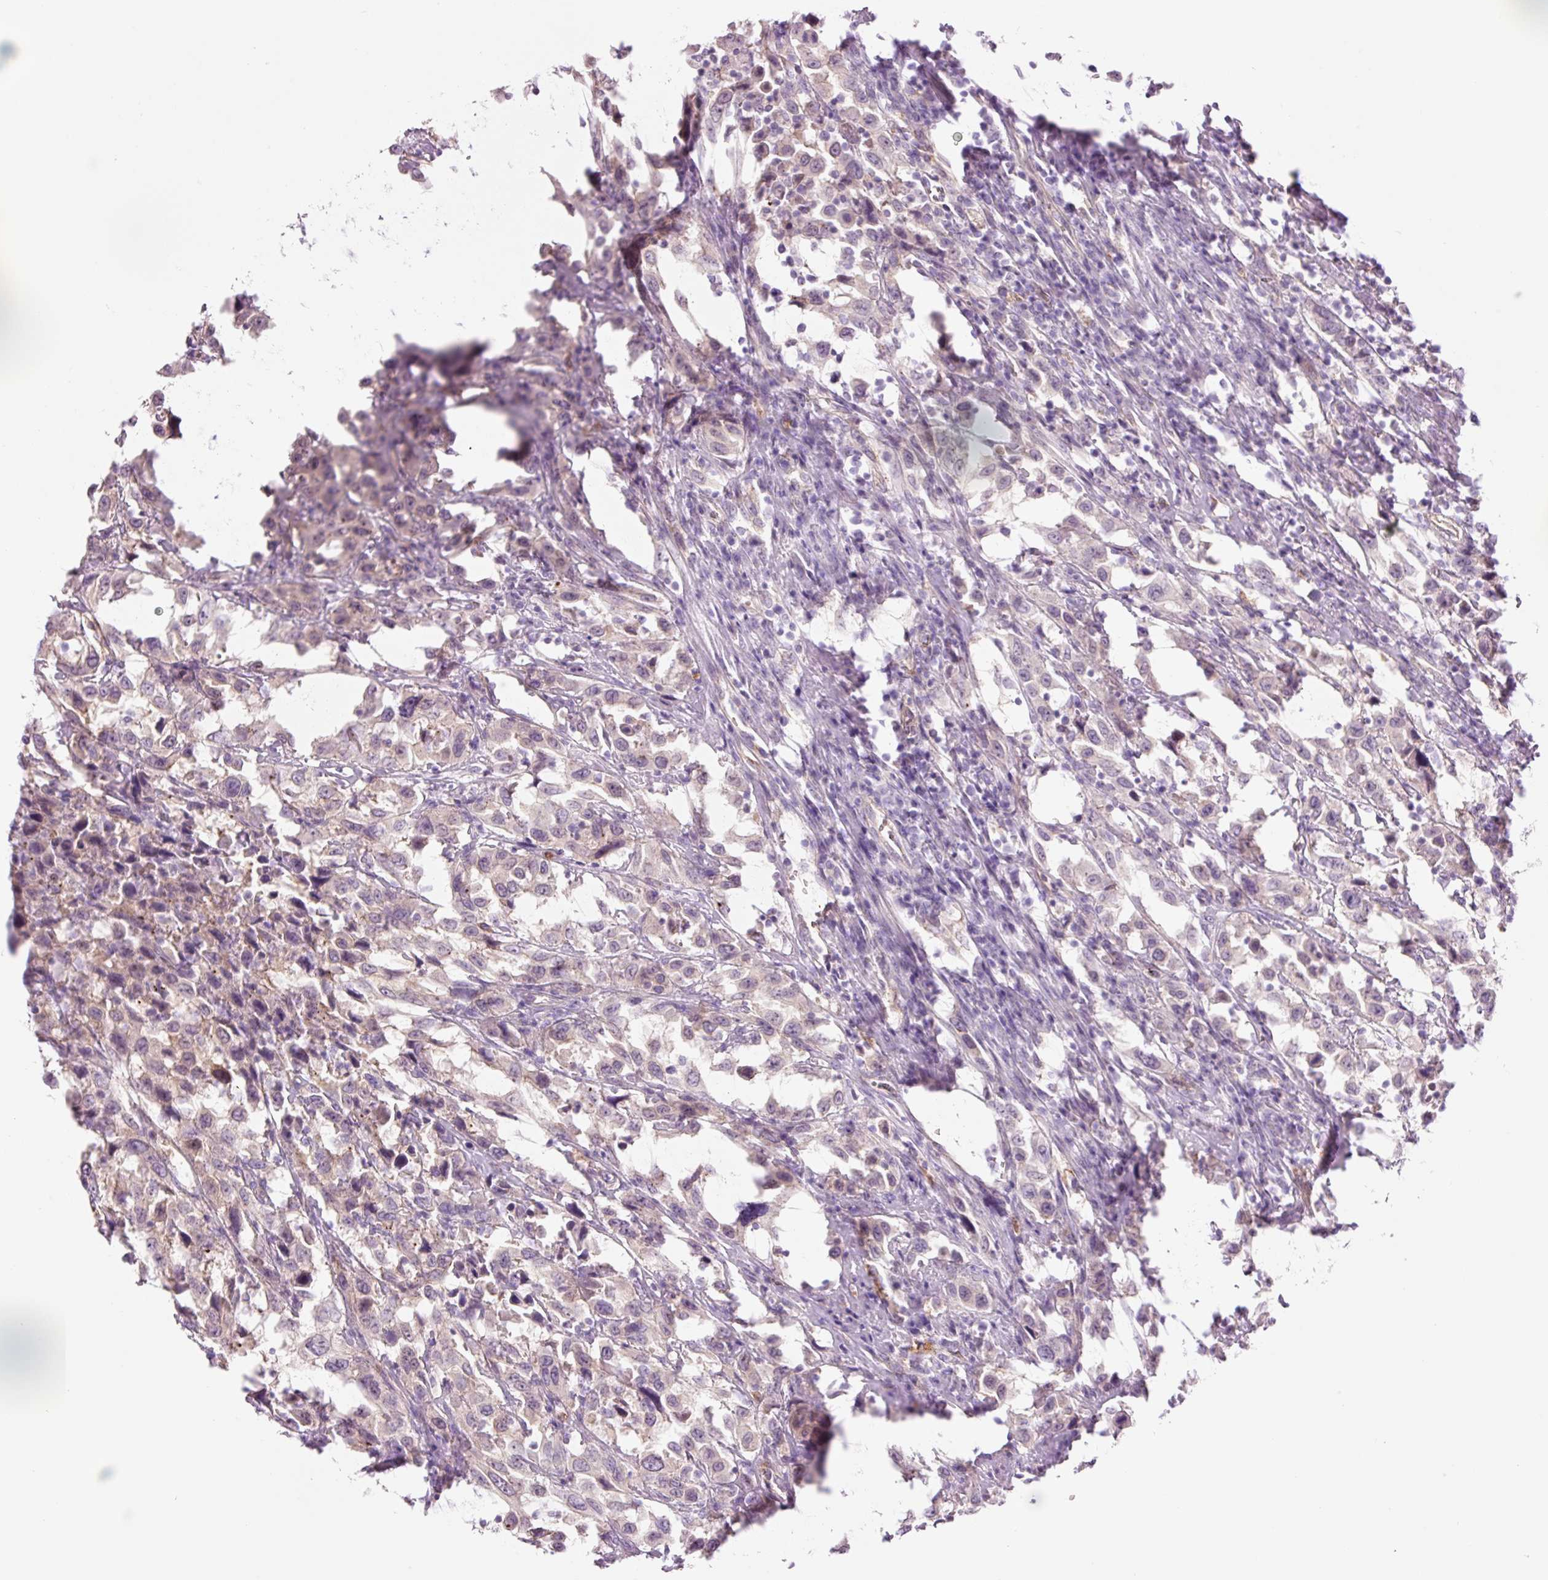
{"staining": {"intensity": "negative", "quantity": "none", "location": "none"}, "tissue": "urothelial cancer", "cell_type": "Tumor cells", "image_type": "cancer", "snomed": [{"axis": "morphology", "description": "Urothelial carcinoma, High grade"}, {"axis": "topography", "description": "Urinary bladder"}], "caption": "Protein analysis of high-grade urothelial carcinoma demonstrates no significant staining in tumor cells.", "gene": "HSPA4L", "patient": {"sex": "male", "age": 61}}